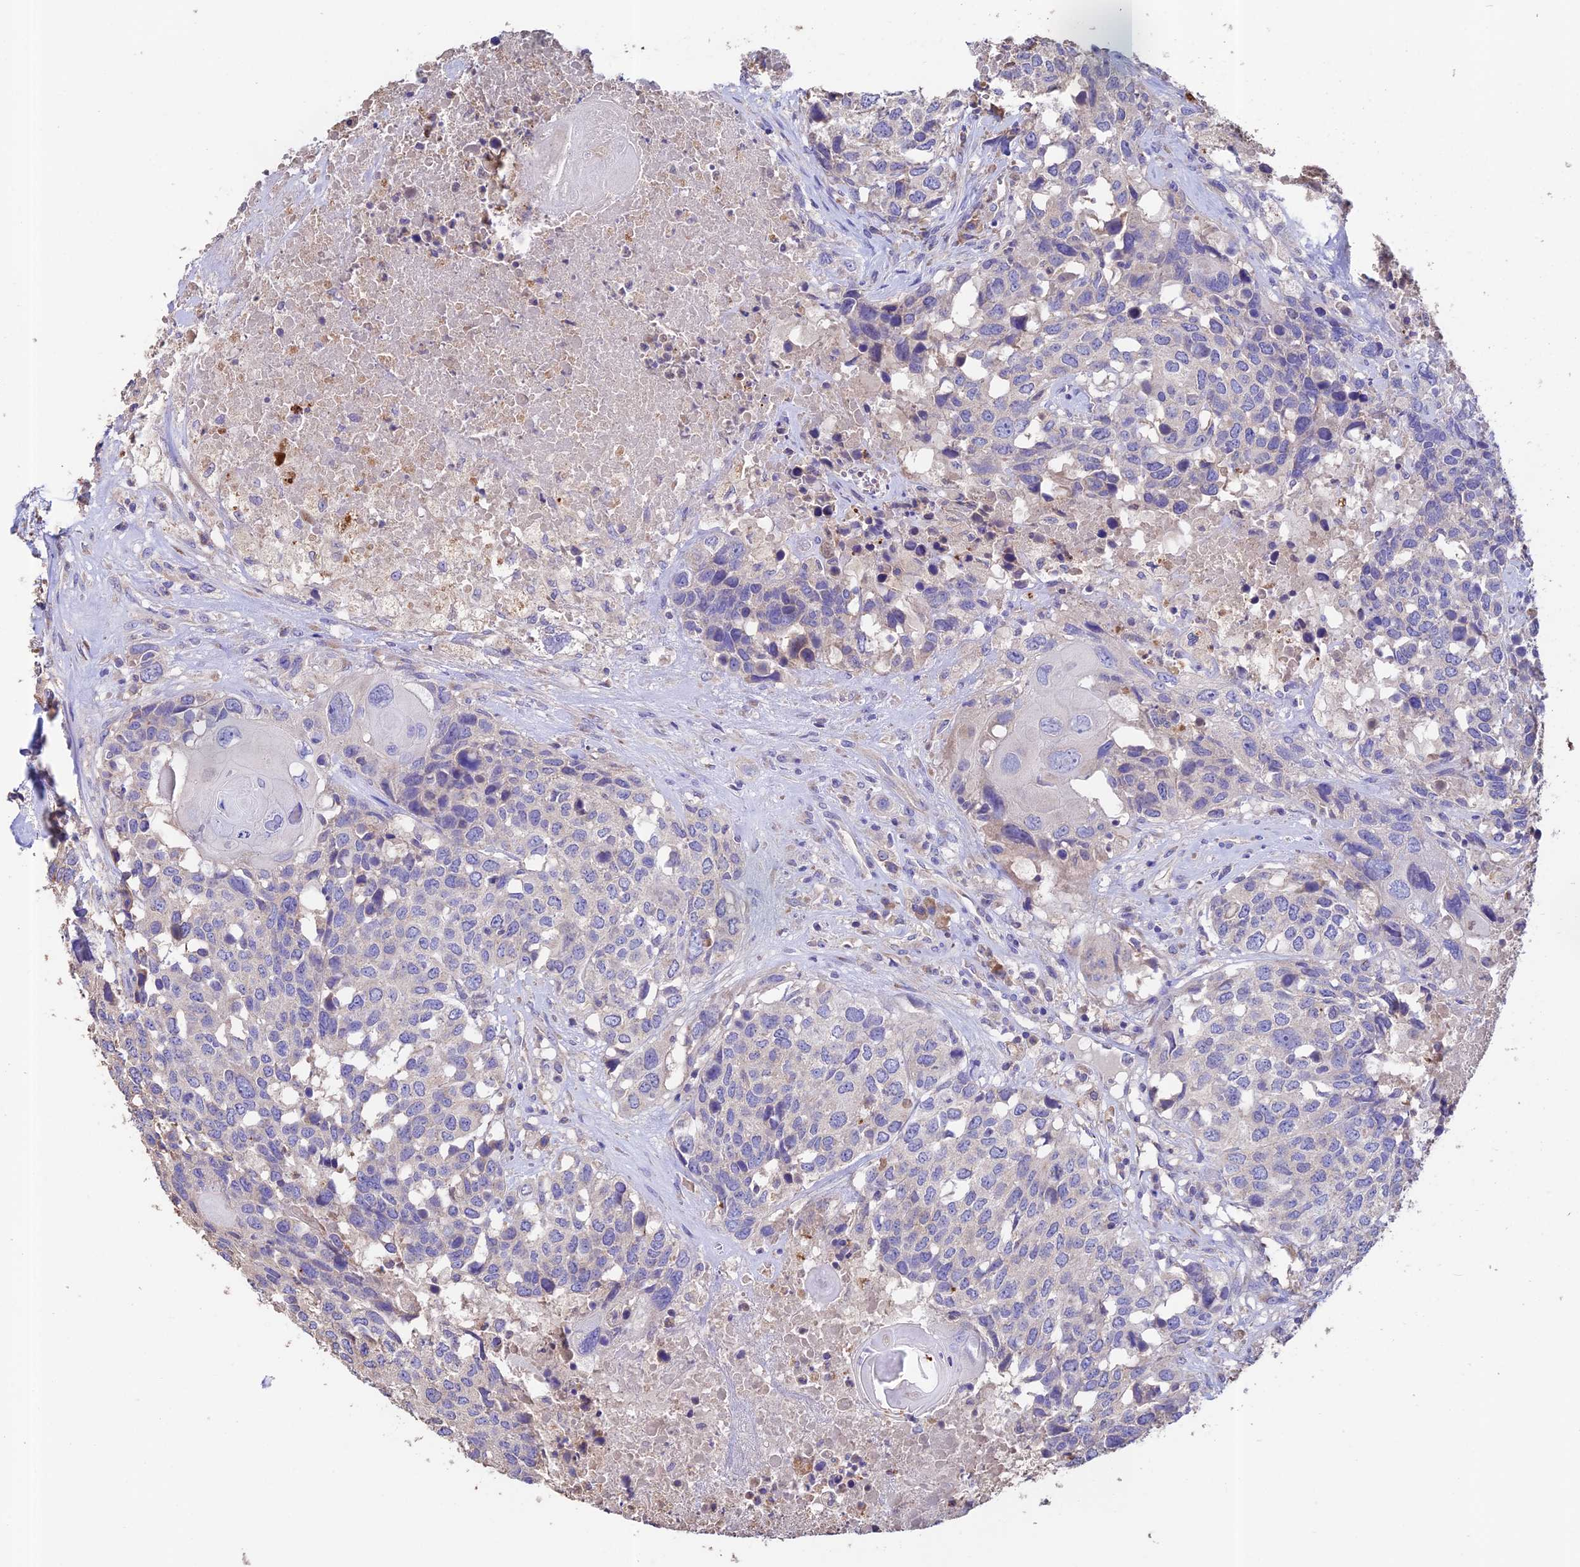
{"staining": {"intensity": "negative", "quantity": "none", "location": "none"}, "tissue": "head and neck cancer", "cell_type": "Tumor cells", "image_type": "cancer", "snomed": [{"axis": "morphology", "description": "Squamous cell carcinoma, NOS"}, {"axis": "topography", "description": "Head-Neck"}], "caption": "This is an immunohistochemistry photomicrograph of human squamous cell carcinoma (head and neck). There is no positivity in tumor cells.", "gene": "EMC3", "patient": {"sex": "male", "age": 66}}